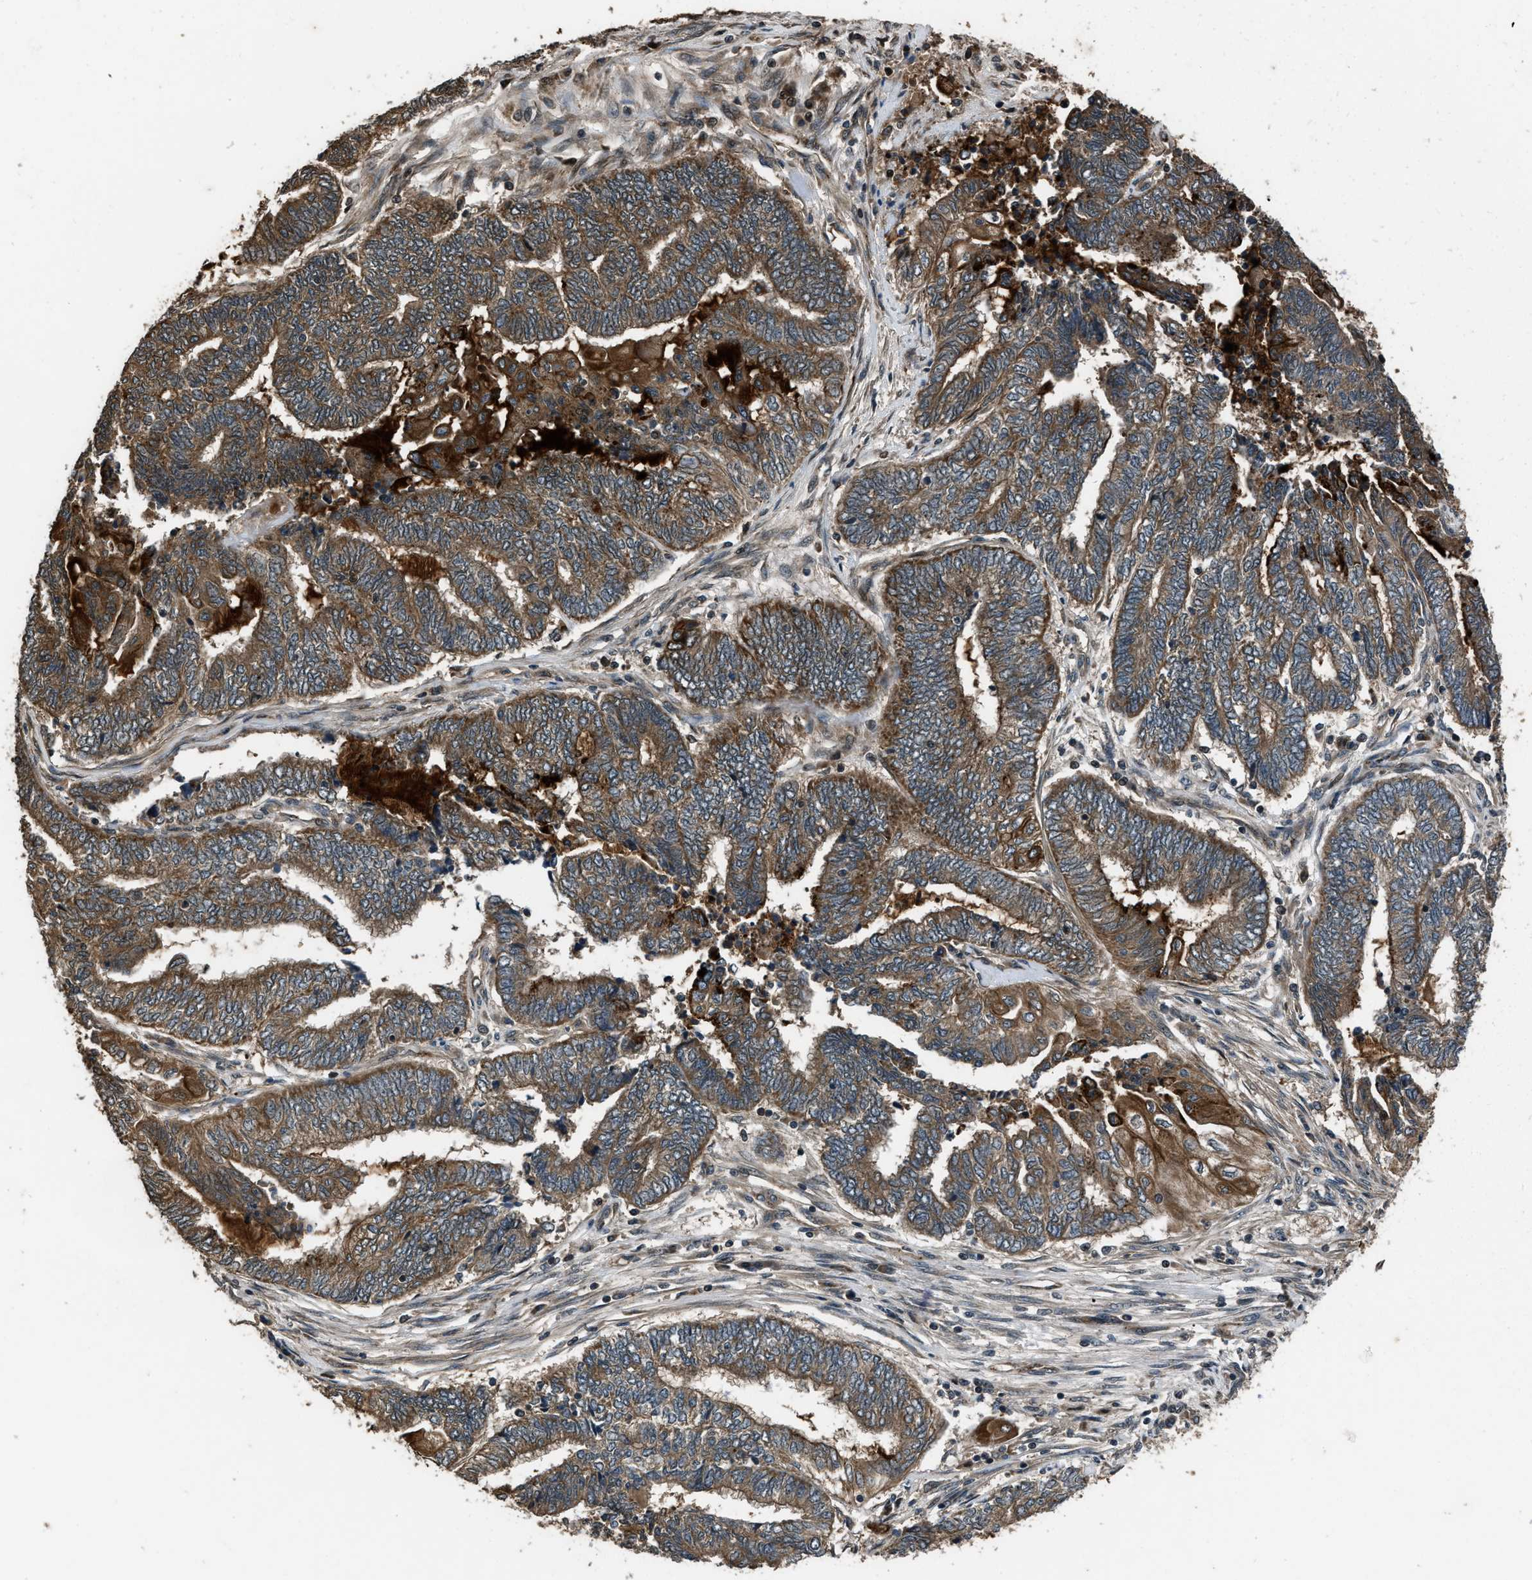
{"staining": {"intensity": "moderate", "quantity": ">75%", "location": "cytoplasmic/membranous"}, "tissue": "endometrial cancer", "cell_type": "Tumor cells", "image_type": "cancer", "snomed": [{"axis": "morphology", "description": "Adenocarcinoma, NOS"}, {"axis": "topography", "description": "Uterus"}, {"axis": "topography", "description": "Endometrium"}], "caption": "Immunohistochemistry of adenocarcinoma (endometrial) reveals medium levels of moderate cytoplasmic/membranous expression in approximately >75% of tumor cells. (IHC, brightfield microscopy, high magnification).", "gene": "IRAK4", "patient": {"sex": "female", "age": 70}}